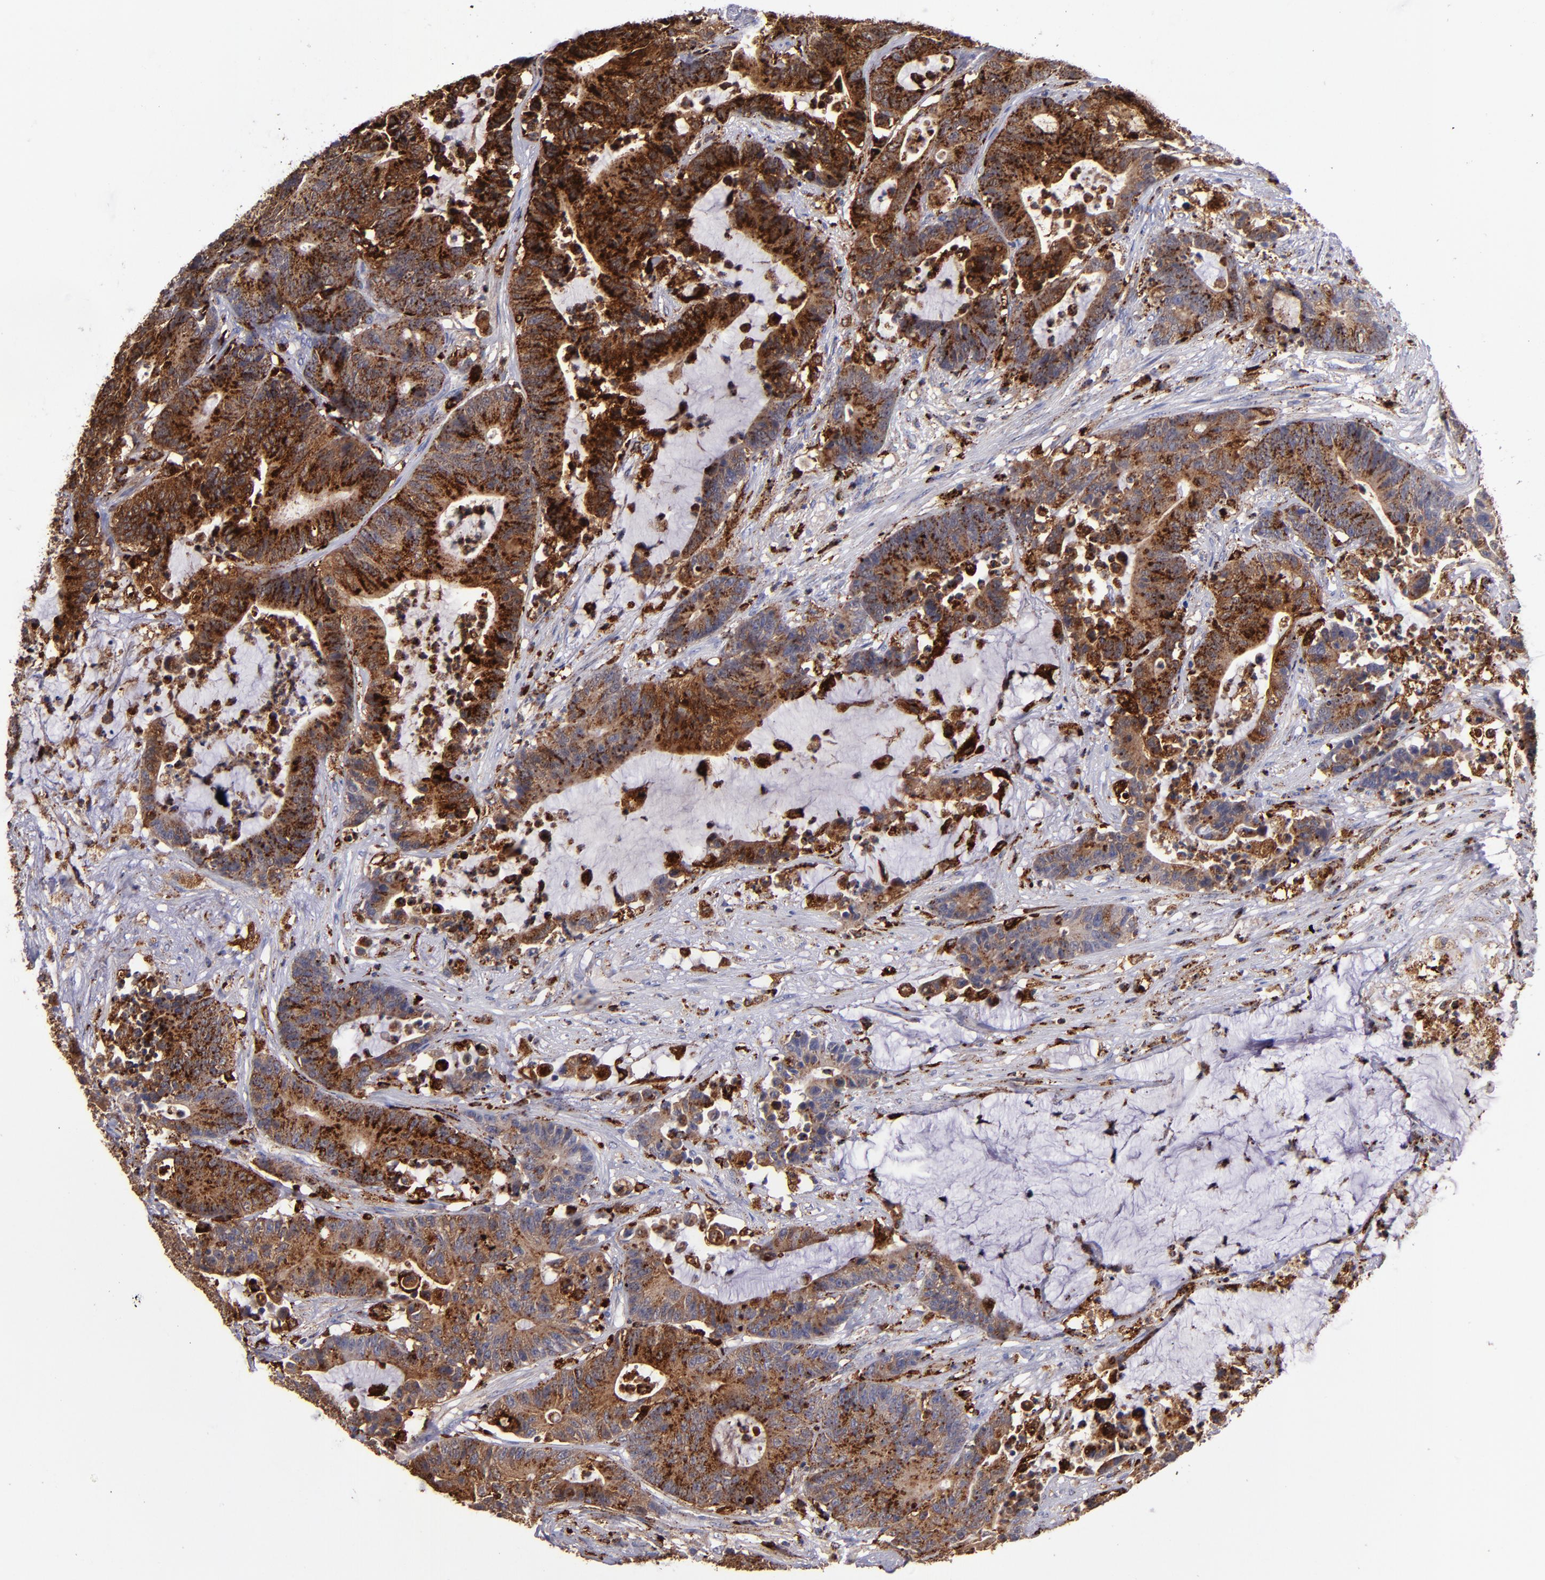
{"staining": {"intensity": "strong", "quantity": ">75%", "location": "cytoplasmic/membranous"}, "tissue": "colorectal cancer", "cell_type": "Tumor cells", "image_type": "cancer", "snomed": [{"axis": "morphology", "description": "Adenocarcinoma, NOS"}, {"axis": "topography", "description": "Colon"}], "caption": "Immunohistochemical staining of colorectal cancer demonstrates strong cytoplasmic/membranous protein expression in about >75% of tumor cells. The protein of interest is shown in brown color, while the nuclei are stained blue.", "gene": "CTSS", "patient": {"sex": "female", "age": 84}}